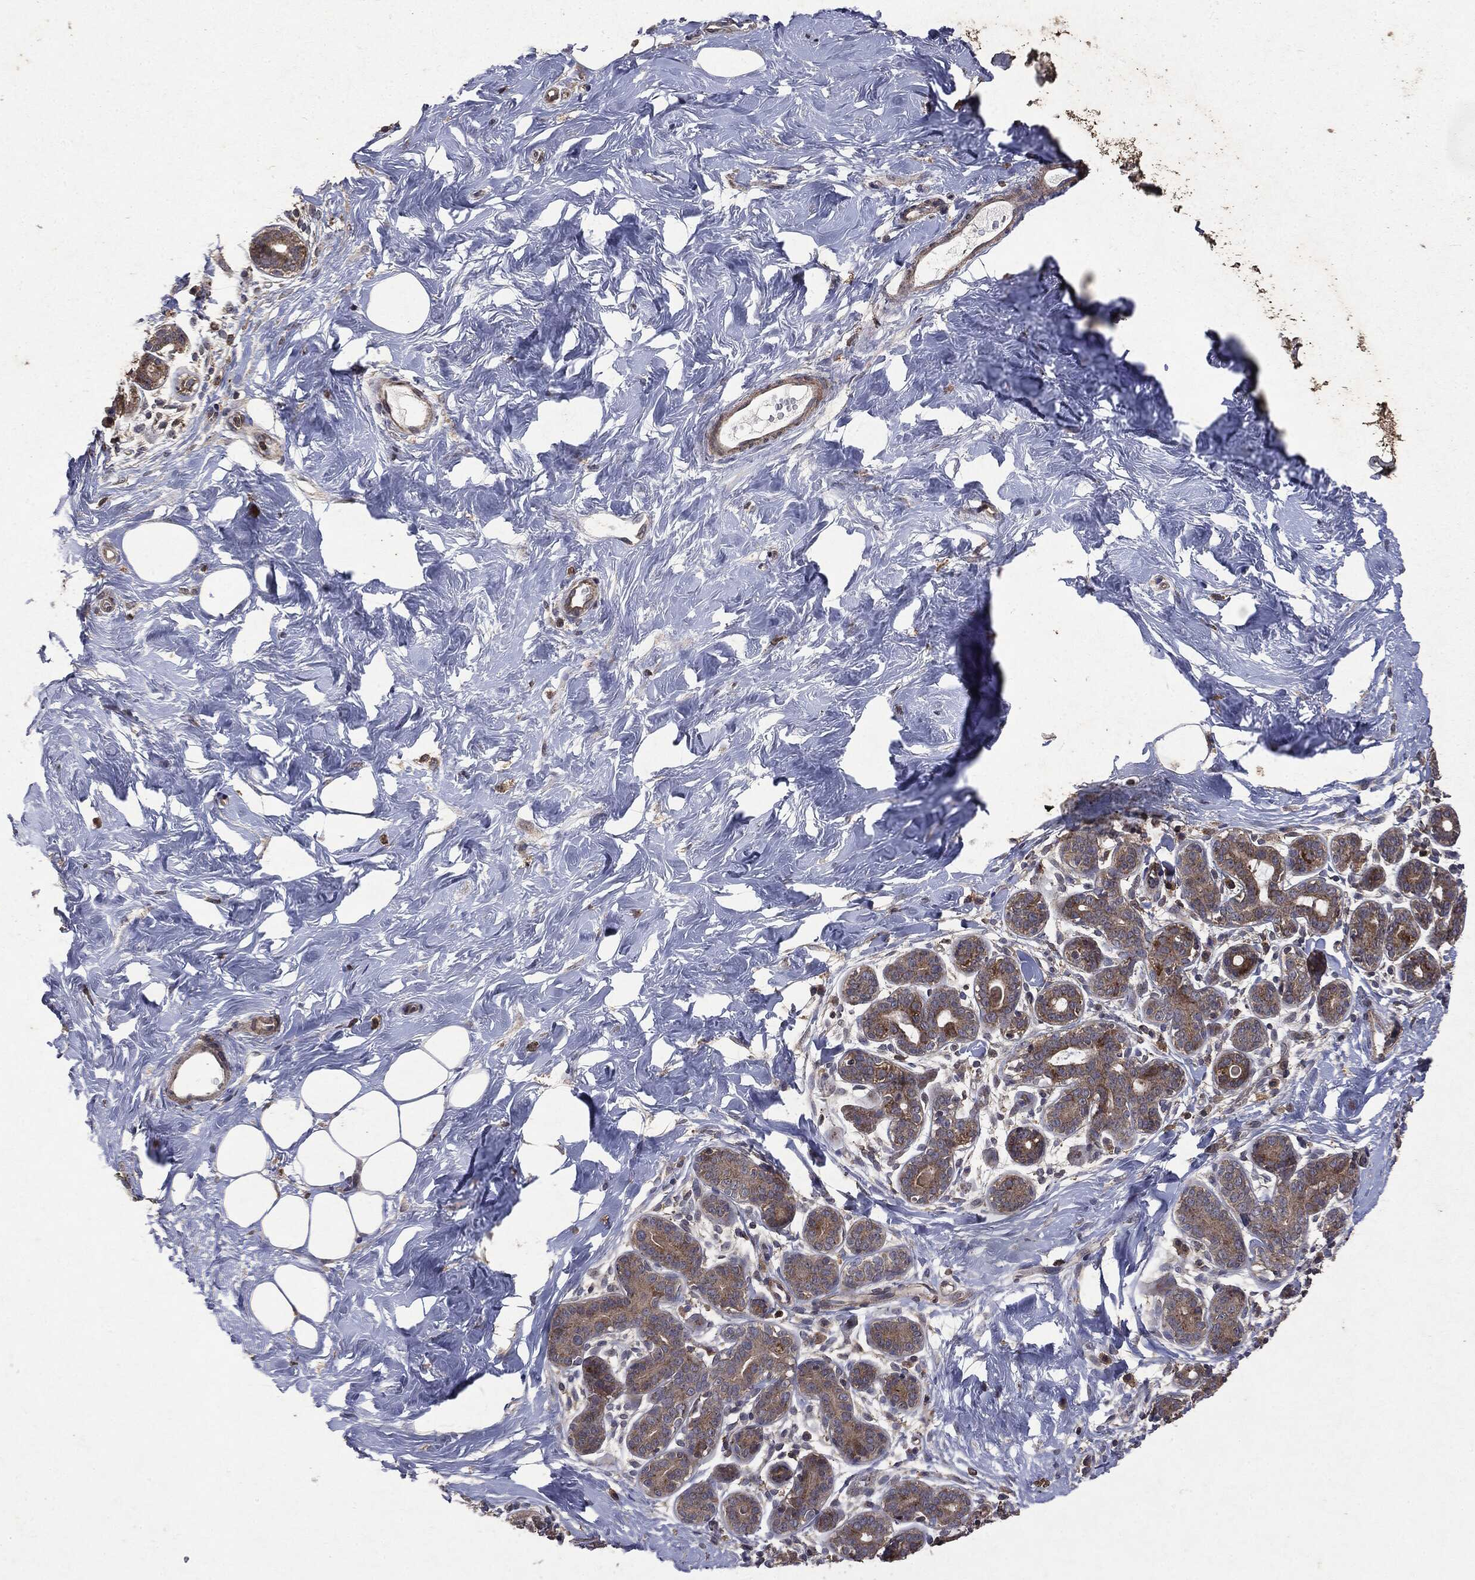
{"staining": {"intensity": "weak", "quantity": ">75%", "location": "cytoplasmic/membranous"}, "tissue": "breast", "cell_type": "Glandular cells", "image_type": "normal", "snomed": [{"axis": "morphology", "description": "Normal tissue, NOS"}, {"axis": "topography", "description": "Breast"}], "caption": "This is an image of immunohistochemistry (IHC) staining of normal breast, which shows weak positivity in the cytoplasmic/membranous of glandular cells.", "gene": "PTEN", "patient": {"sex": "female", "age": 43}}